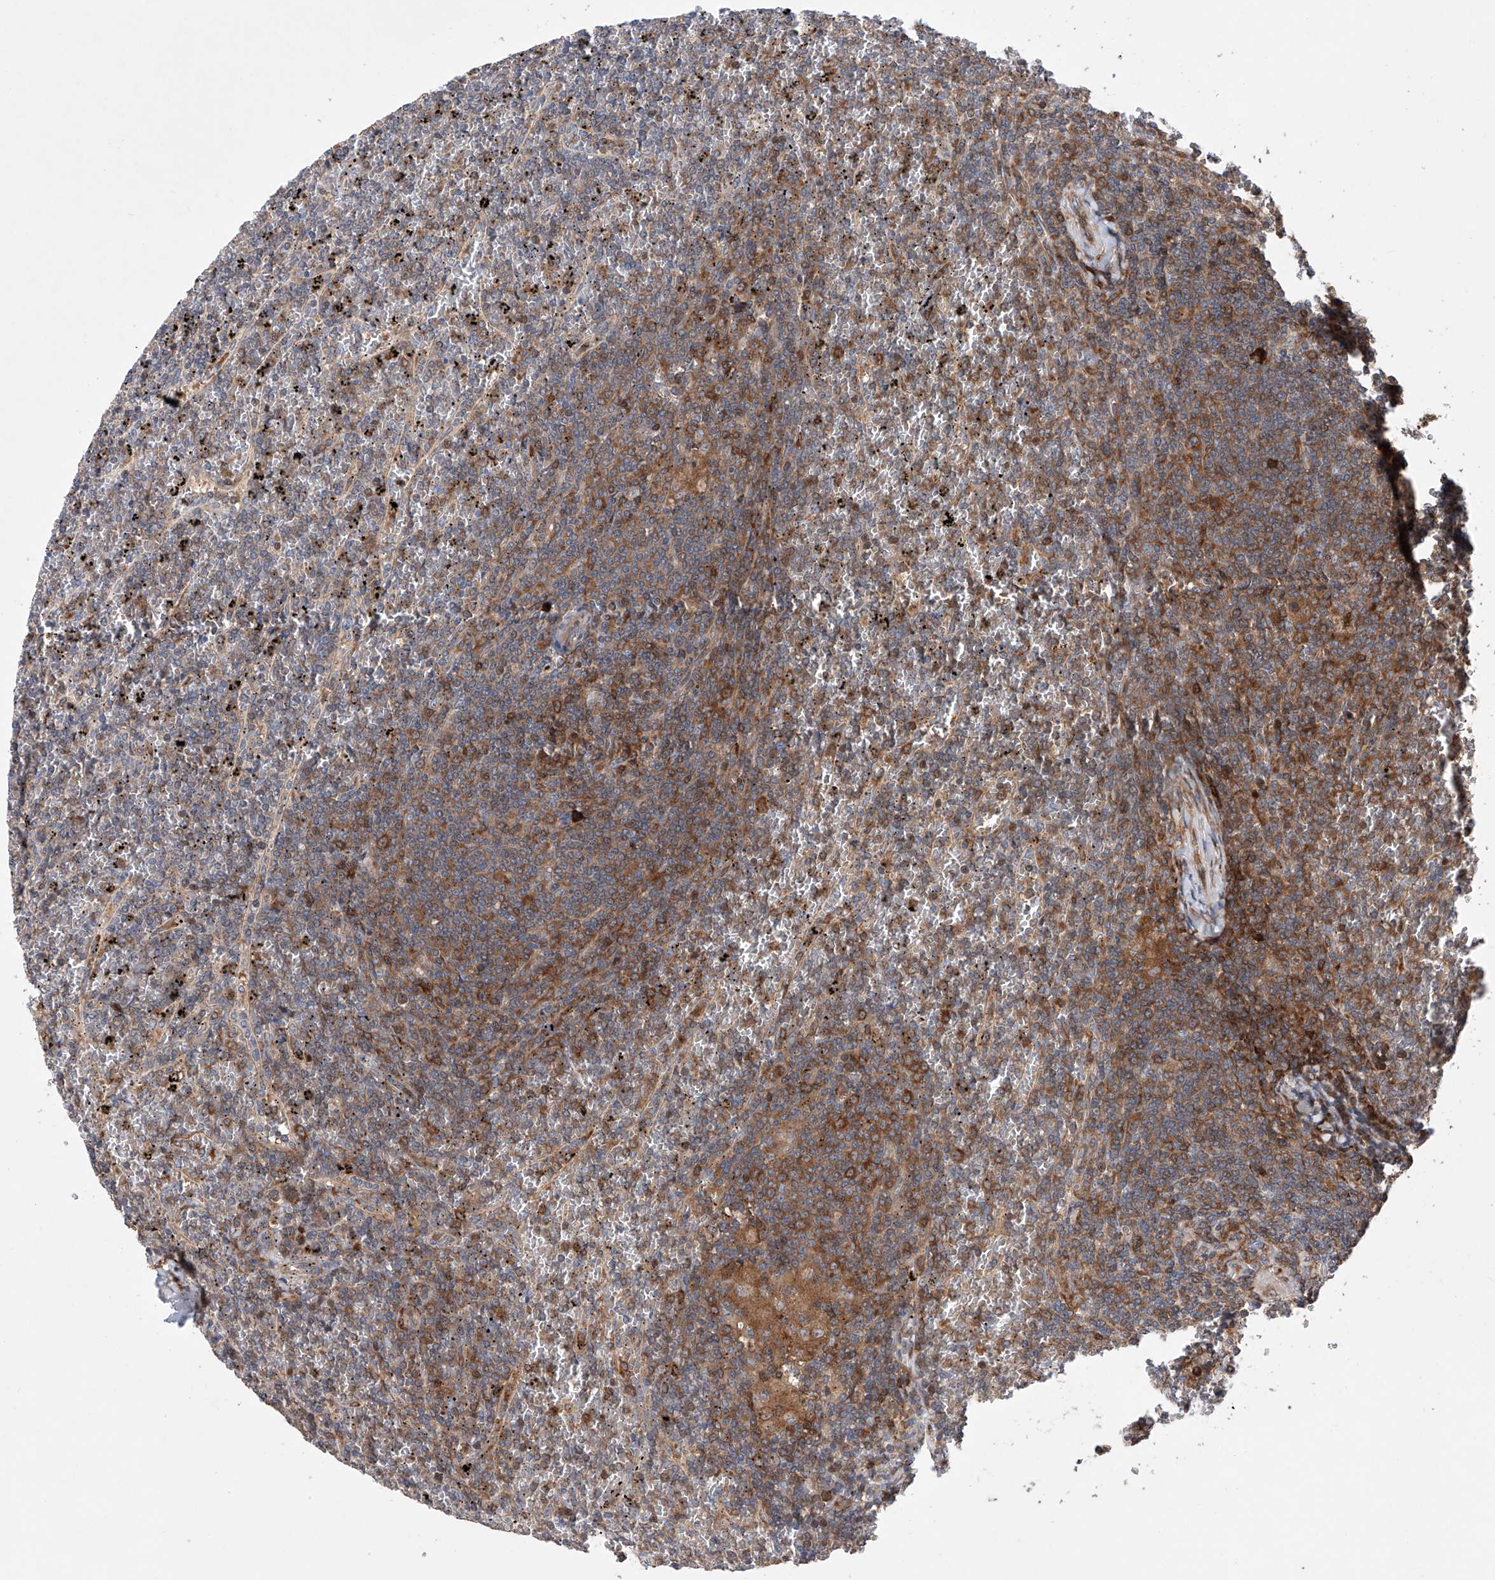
{"staining": {"intensity": "moderate", "quantity": "25%-75%", "location": "cytoplasmic/membranous"}, "tissue": "lymphoma", "cell_type": "Tumor cells", "image_type": "cancer", "snomed": [{"axis": "morphology", "description": "Malignant lymphoma, non-Hodgkin's type, Low grade"}, {"axis": "topography", "description": "Spleen"}], "caption": "Immunohistochemical staining of low-grade malignant lymphoma, non-Hodgkin's type demonstrates medium levels of moderate cytoplasmic/membranous staining in about 25%-75% of tumor cells.", "gene": "TIMM23", "patient": {"sex": "female", "age": 19}}